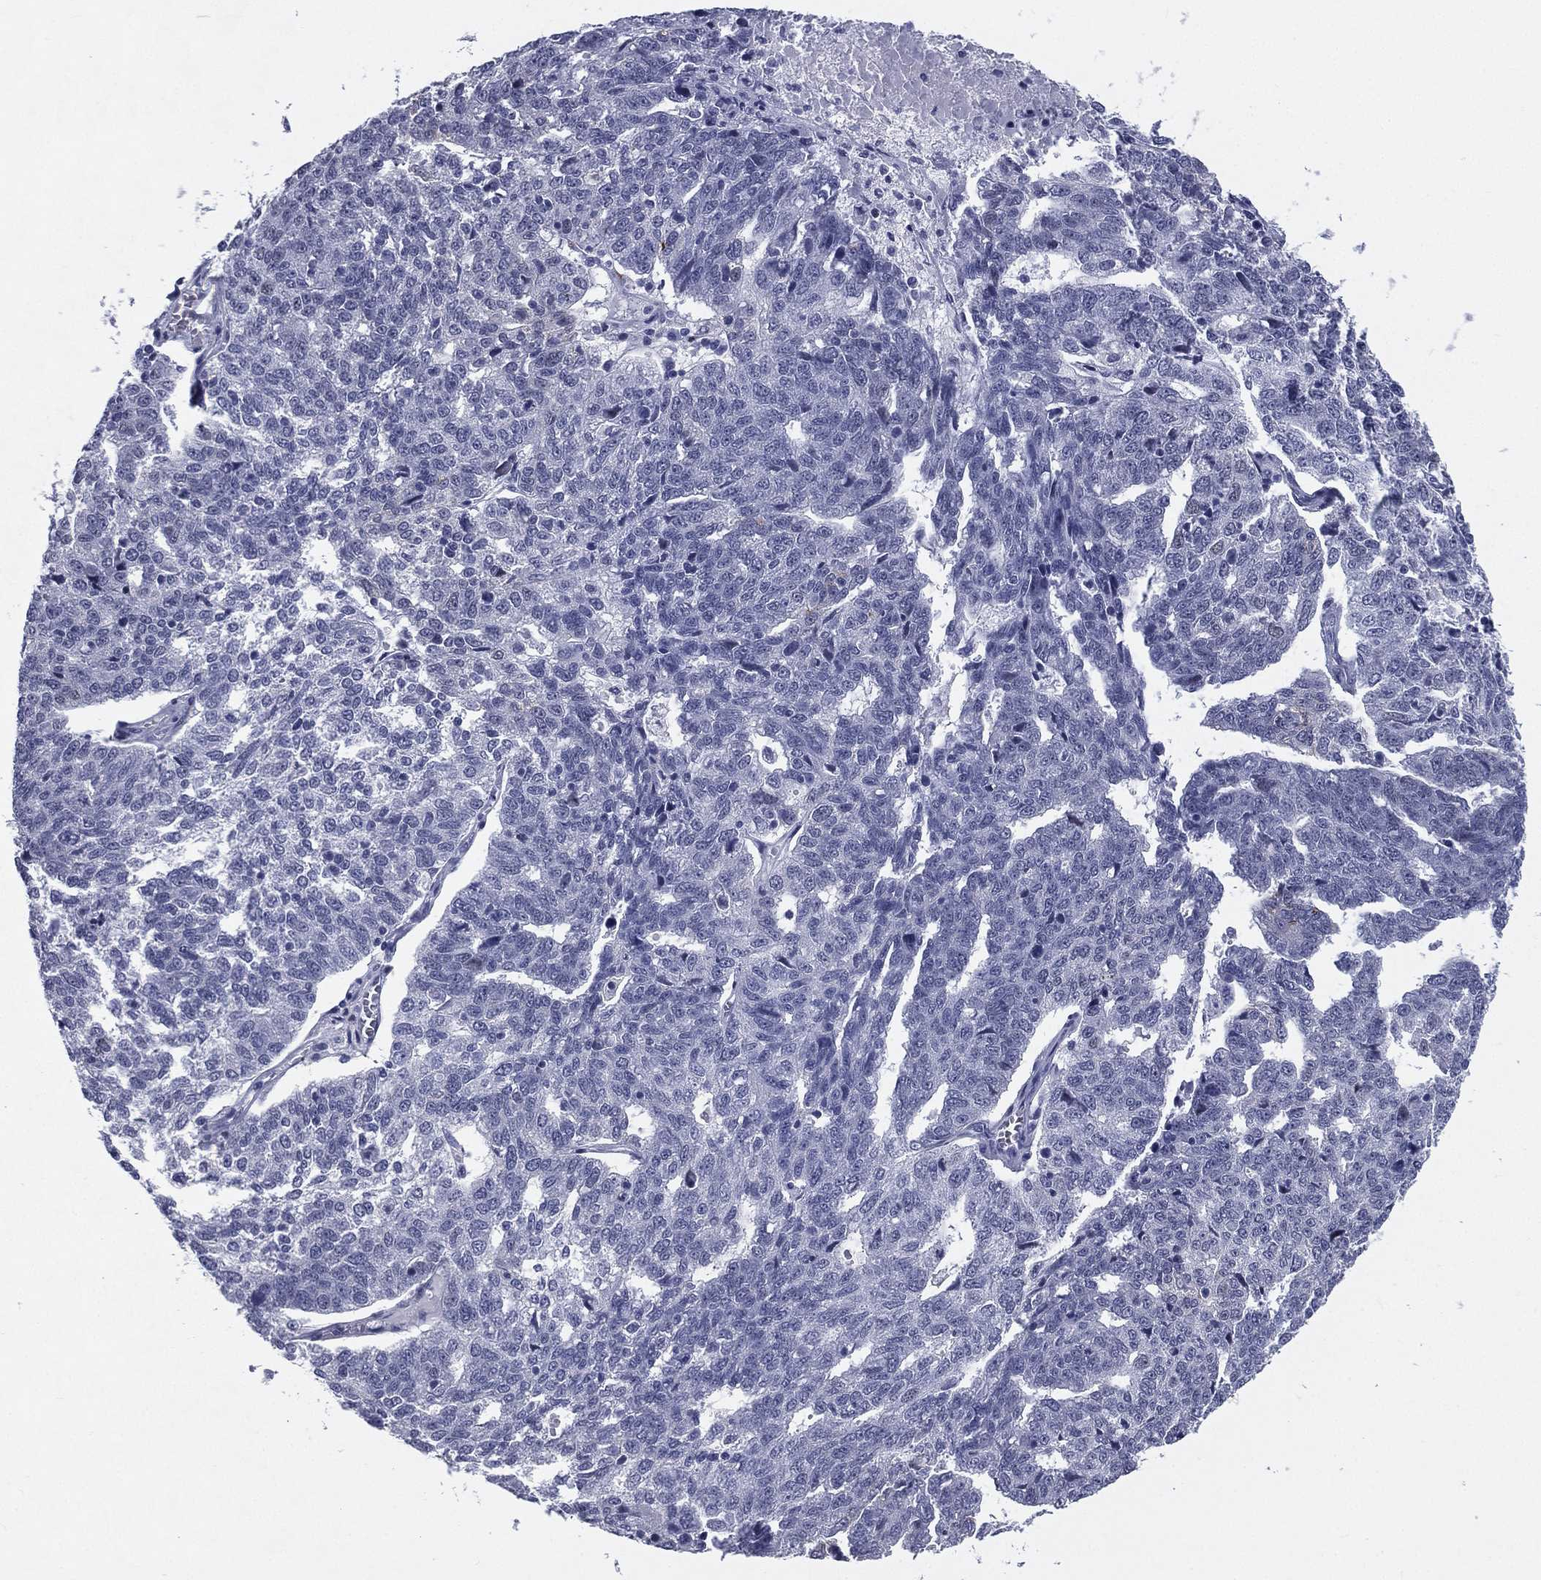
{"staining": {"intensity": "negative", "quantity": "none", "location": "none"}, "tissue": "ovarian cancer", "cell_type": "Tumor cells", "image_type": "cancer", "snomed": [{"axis": "morphology", "description": "Cystadenocarcinoma, serous, NOS"}, {"axis": "topography", "description": "Ovary"}], "caption": "DAB immunohistochemical staining of serous cystadenocarcinoma (ovarian) reveals no significant positivity in tumor cells.", "gene": "HLA-DOA", "patient": {"sex": "female", "age": 71}}